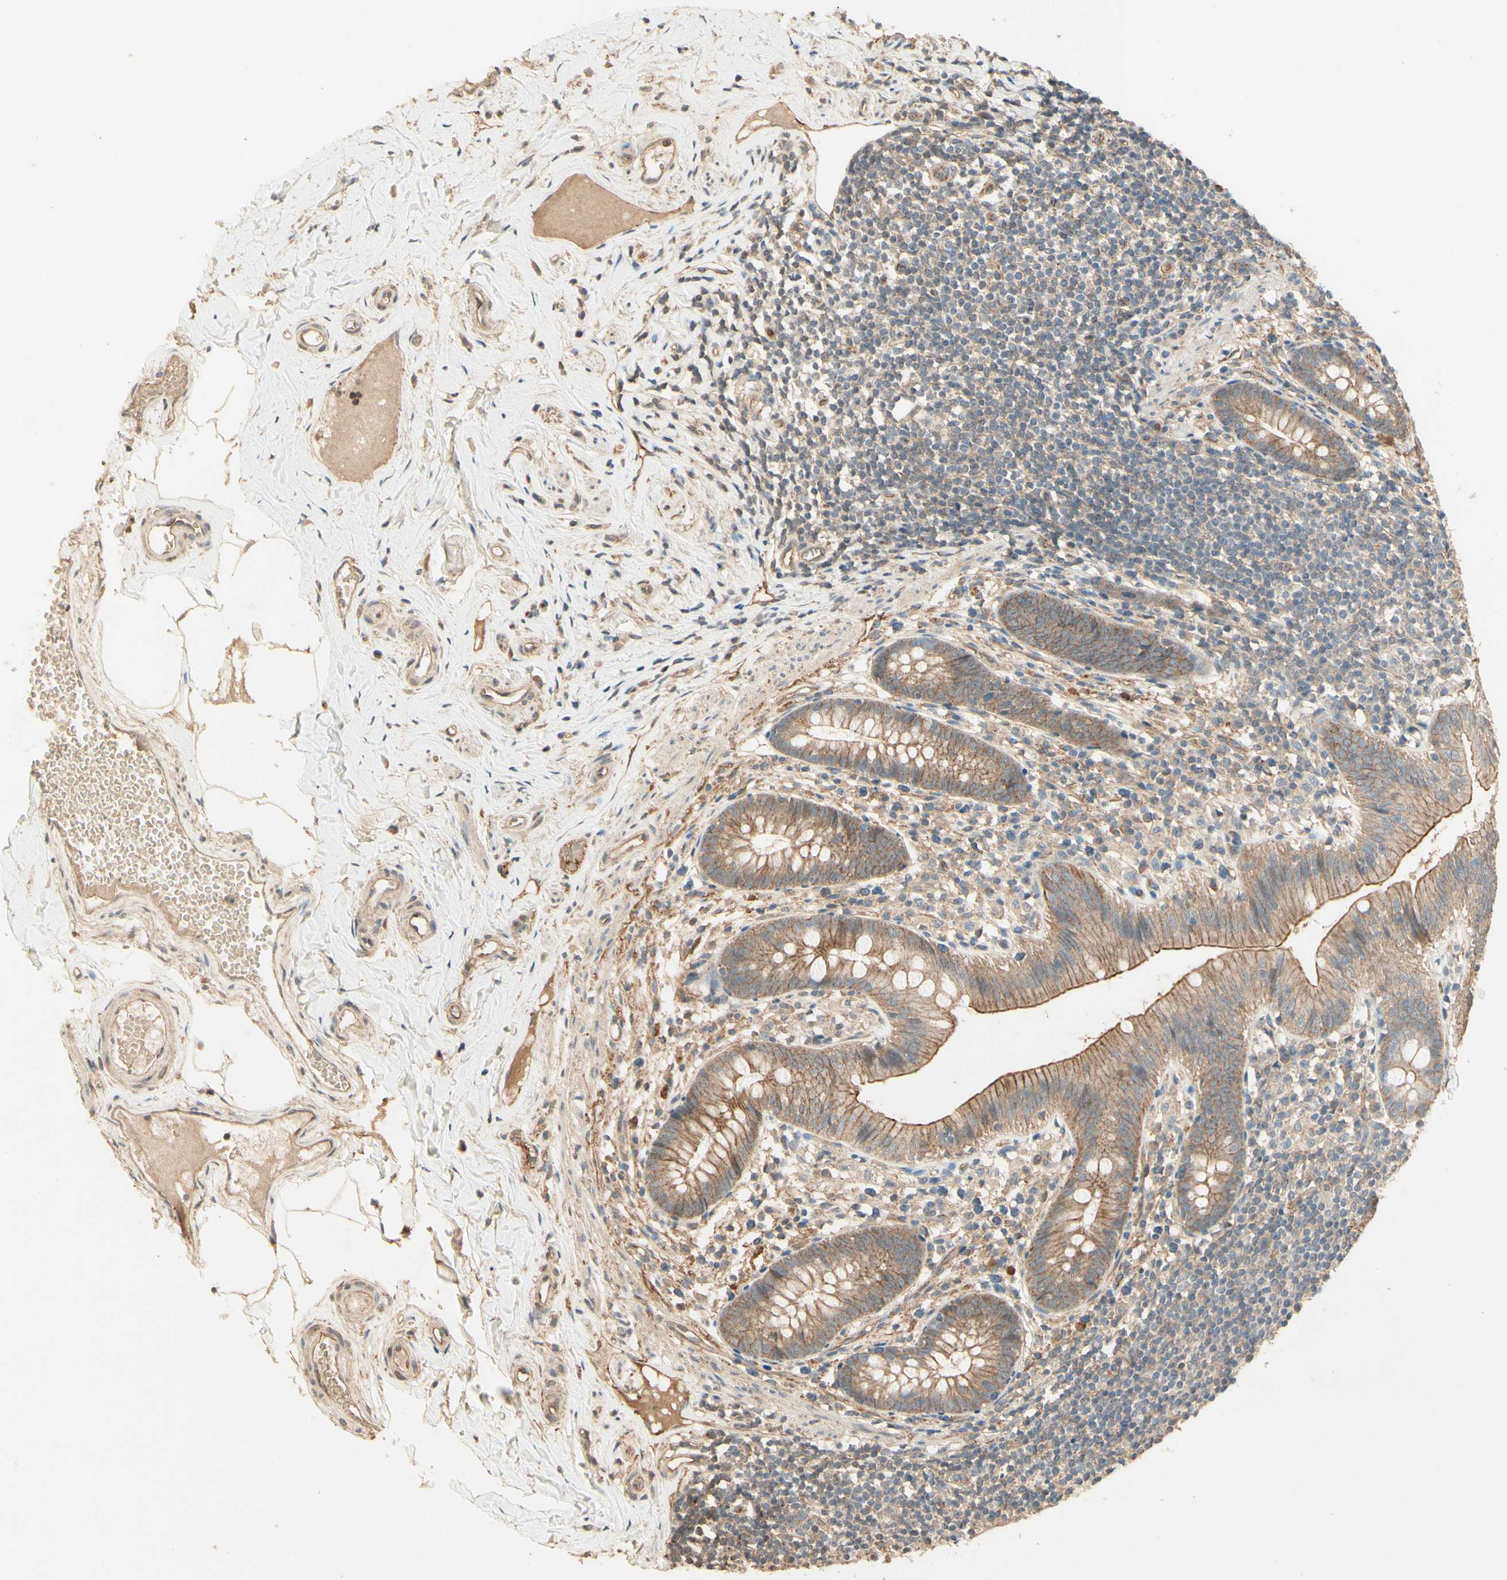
{"staining": {"intensity": "moderate", "quantity": ">75%", "location": "cytoplasmic/membranous"}, "tissue": "appendix", "cell_type": "Glandular cells", "image_type": "normal", "snomed": [{"axis": "morphology", "description": "Normal tissue, NOS"}, {"axis": "topography", "description": "Appendix"}], "caption": "Brown immunohistochemical staining in normal appendix demonstrates moderate cytoplasmic/membranous staining in approximately >75% of glandular cells. Immunohistochemistry stains the protein in brown and the nuclei are stained blue.", "gene": "RNF180", "patient": {"sex": "male", "age": 52}}